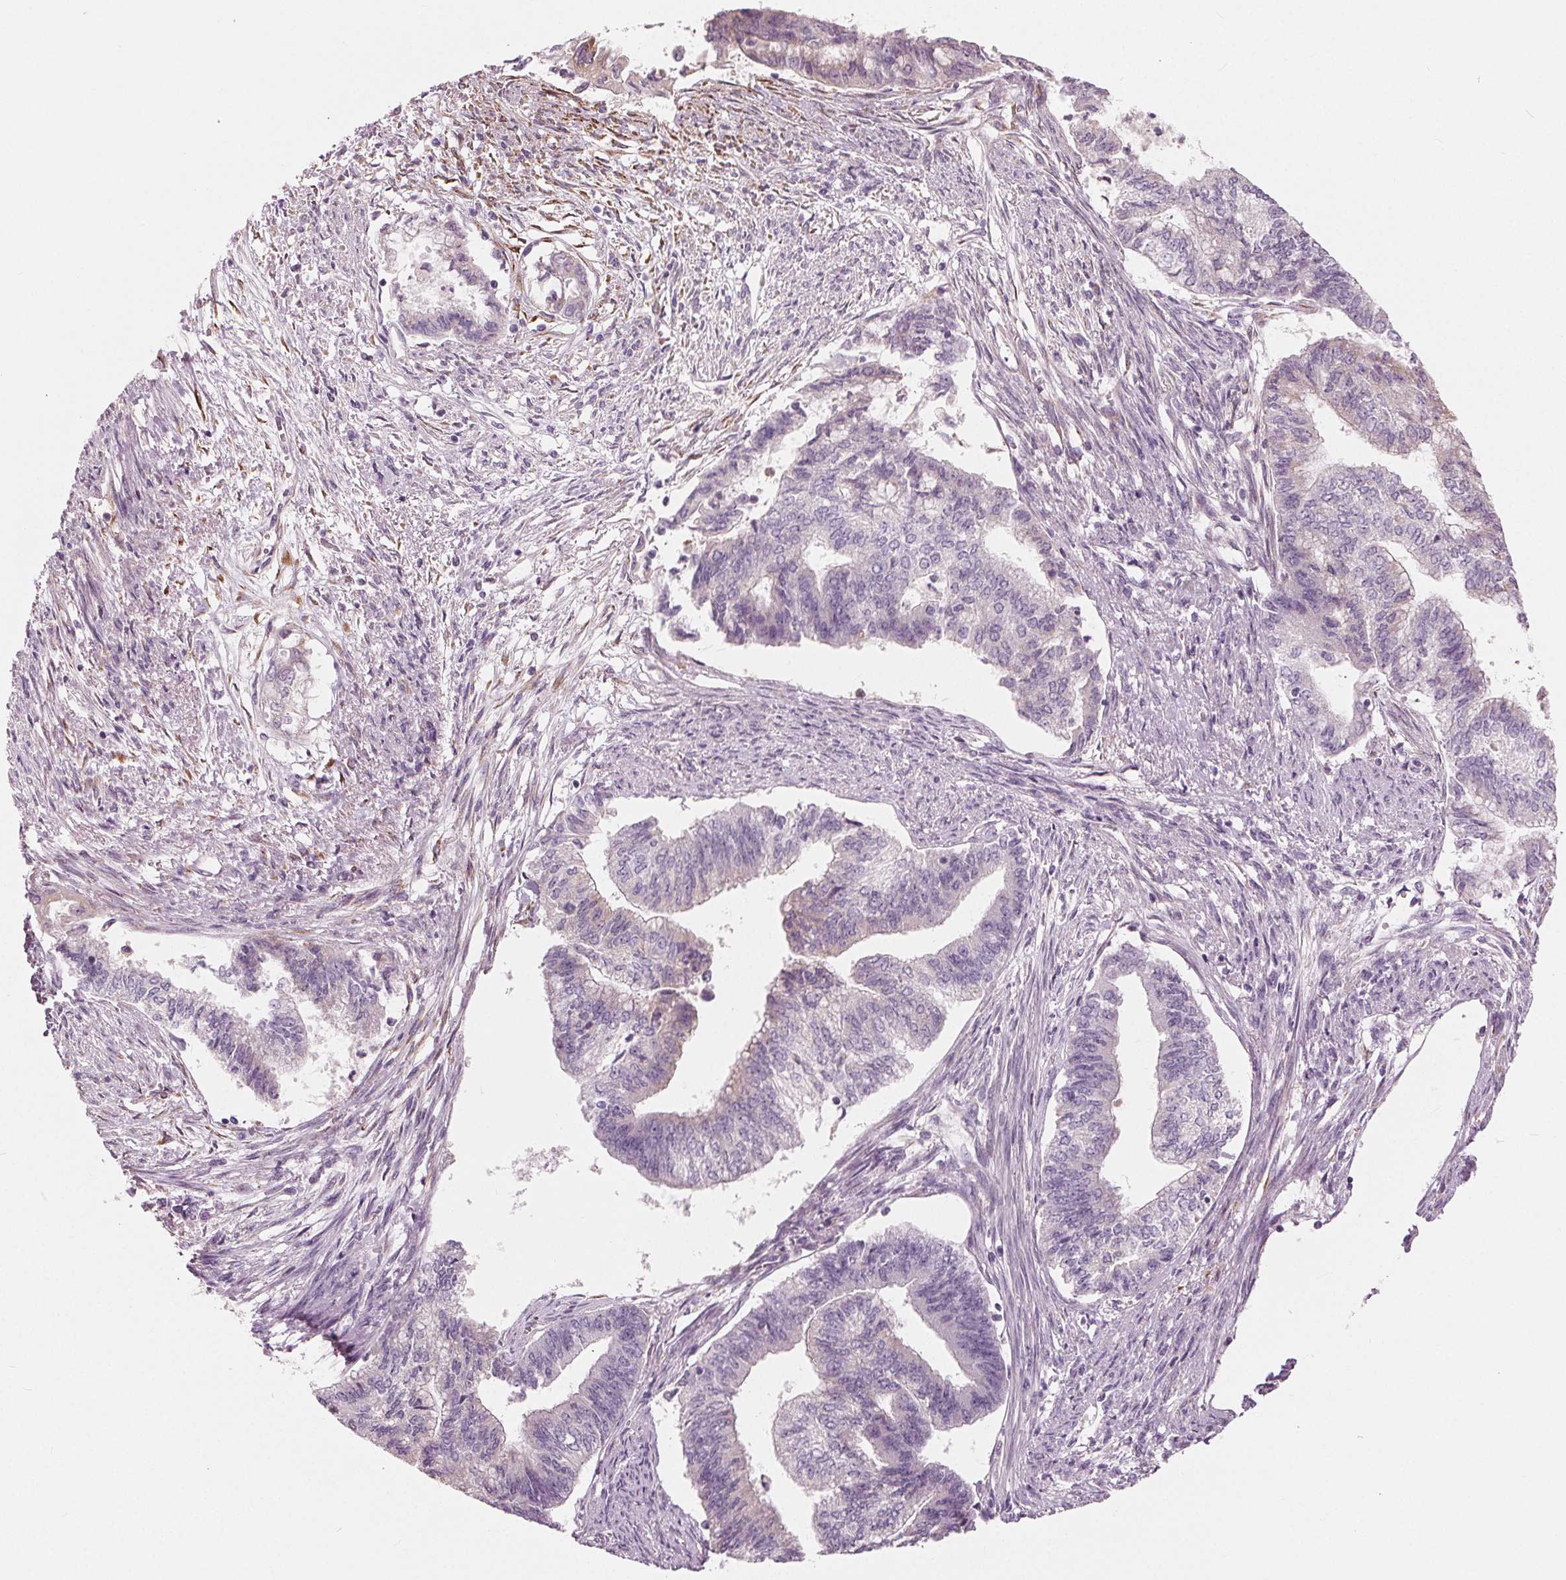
{"staining": {"intensity": "weak", "quantity": "<25%", "location": "cytoplasmic/membranous"}, "tissue": "endometrial cancer", "cell_type": "Tumor cells", "image_type": "cancer", "snomed": [{"axis": "morphology", "description": "Adenocarcinoma, NOS"}, {"axis": "topography", "description": "Endometrium"}], "caption": "Endometrial cancer was stained to show a protein in brown. There is no significant positivity in tumor cells.", "gene": "LHFPL7", "patient": {"sex": "female", "age": 65}}